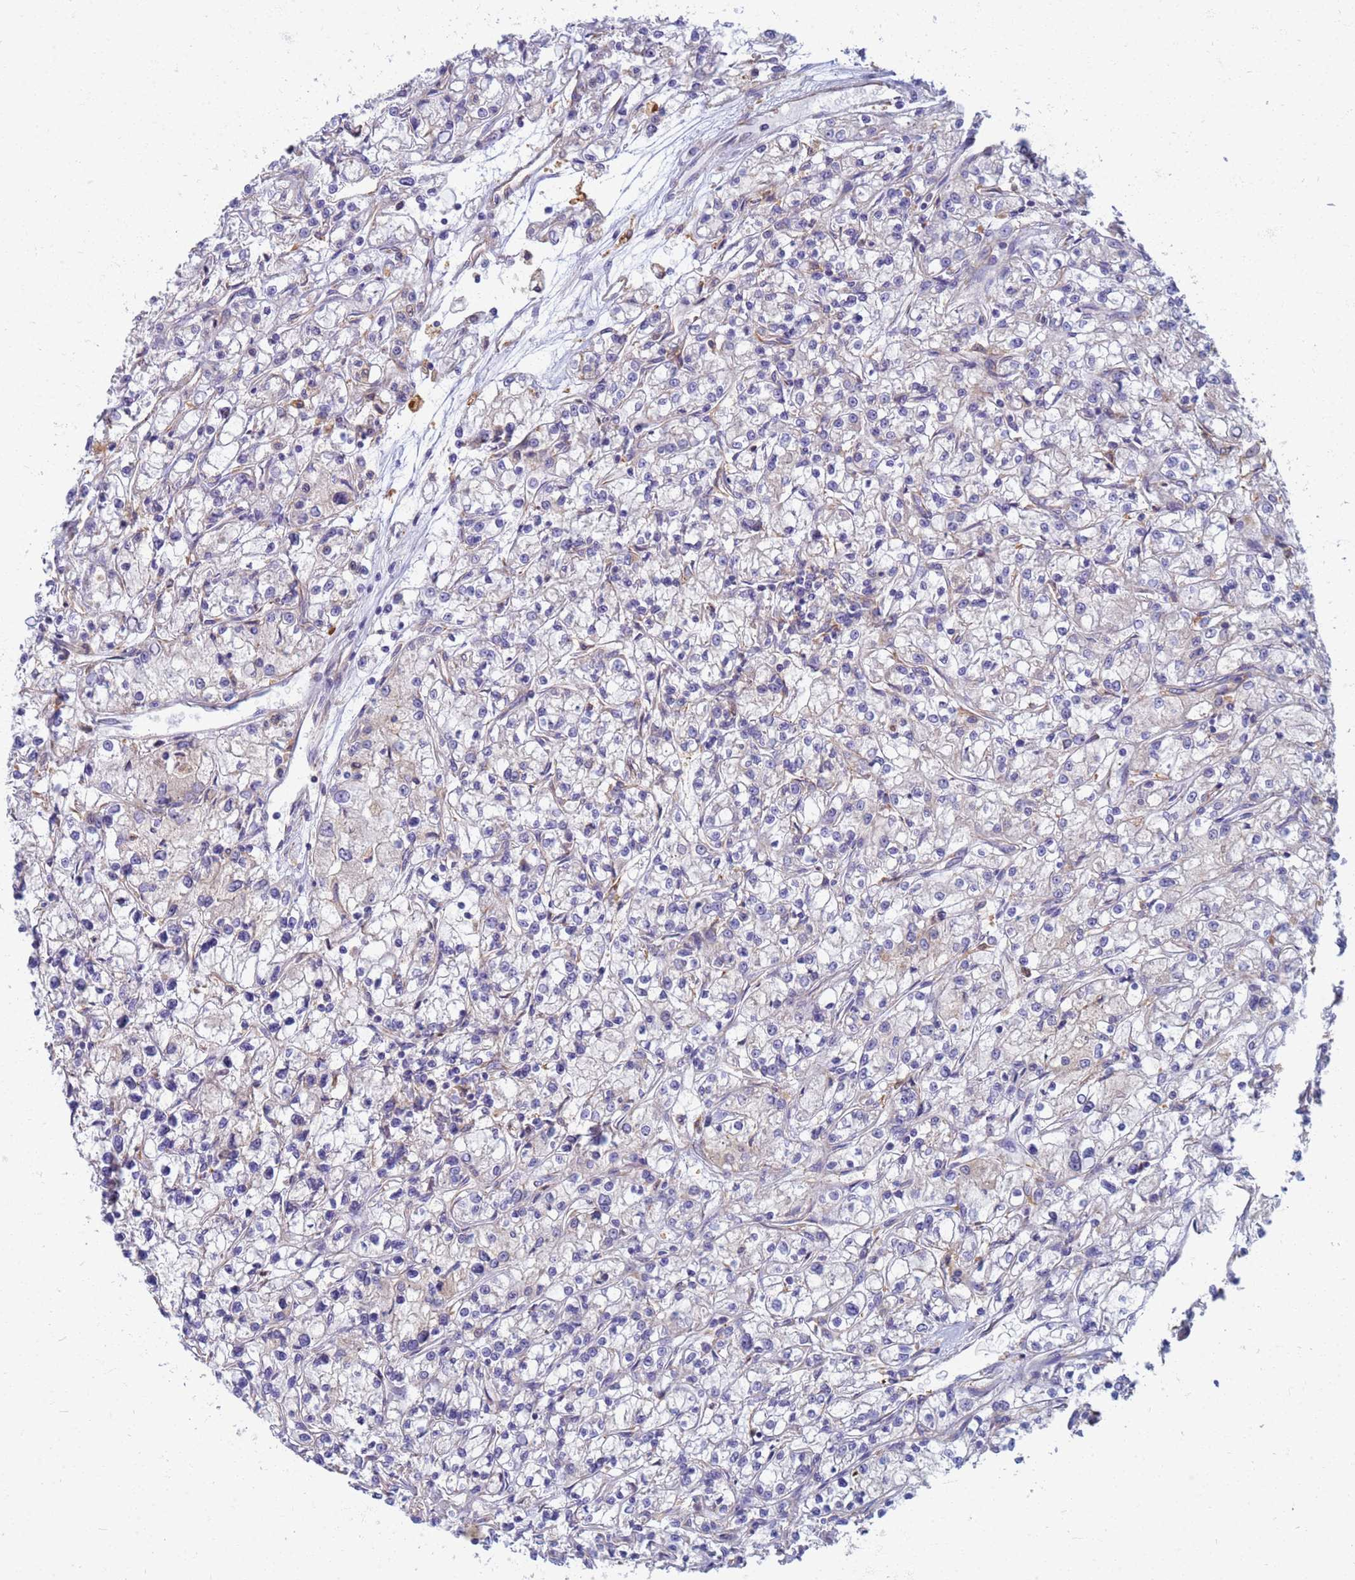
{"staining": {"intensity": "negative", "quantity": "none", "location": "none"}, "tissue": "renal cancer", "cell_type": "Tumor cells", "image_type": "cancer", "snomed": [{"axis": "morphology", "description": "Adenocarcinoma, NOS"}, {"axis": "topography", "description": "Kidney"}], "caption": "There is no significant expression in tumor cells of renal adenocarcinoma.", "gene": "EEA1", "patient": {"sex": "female", "age": 59}}